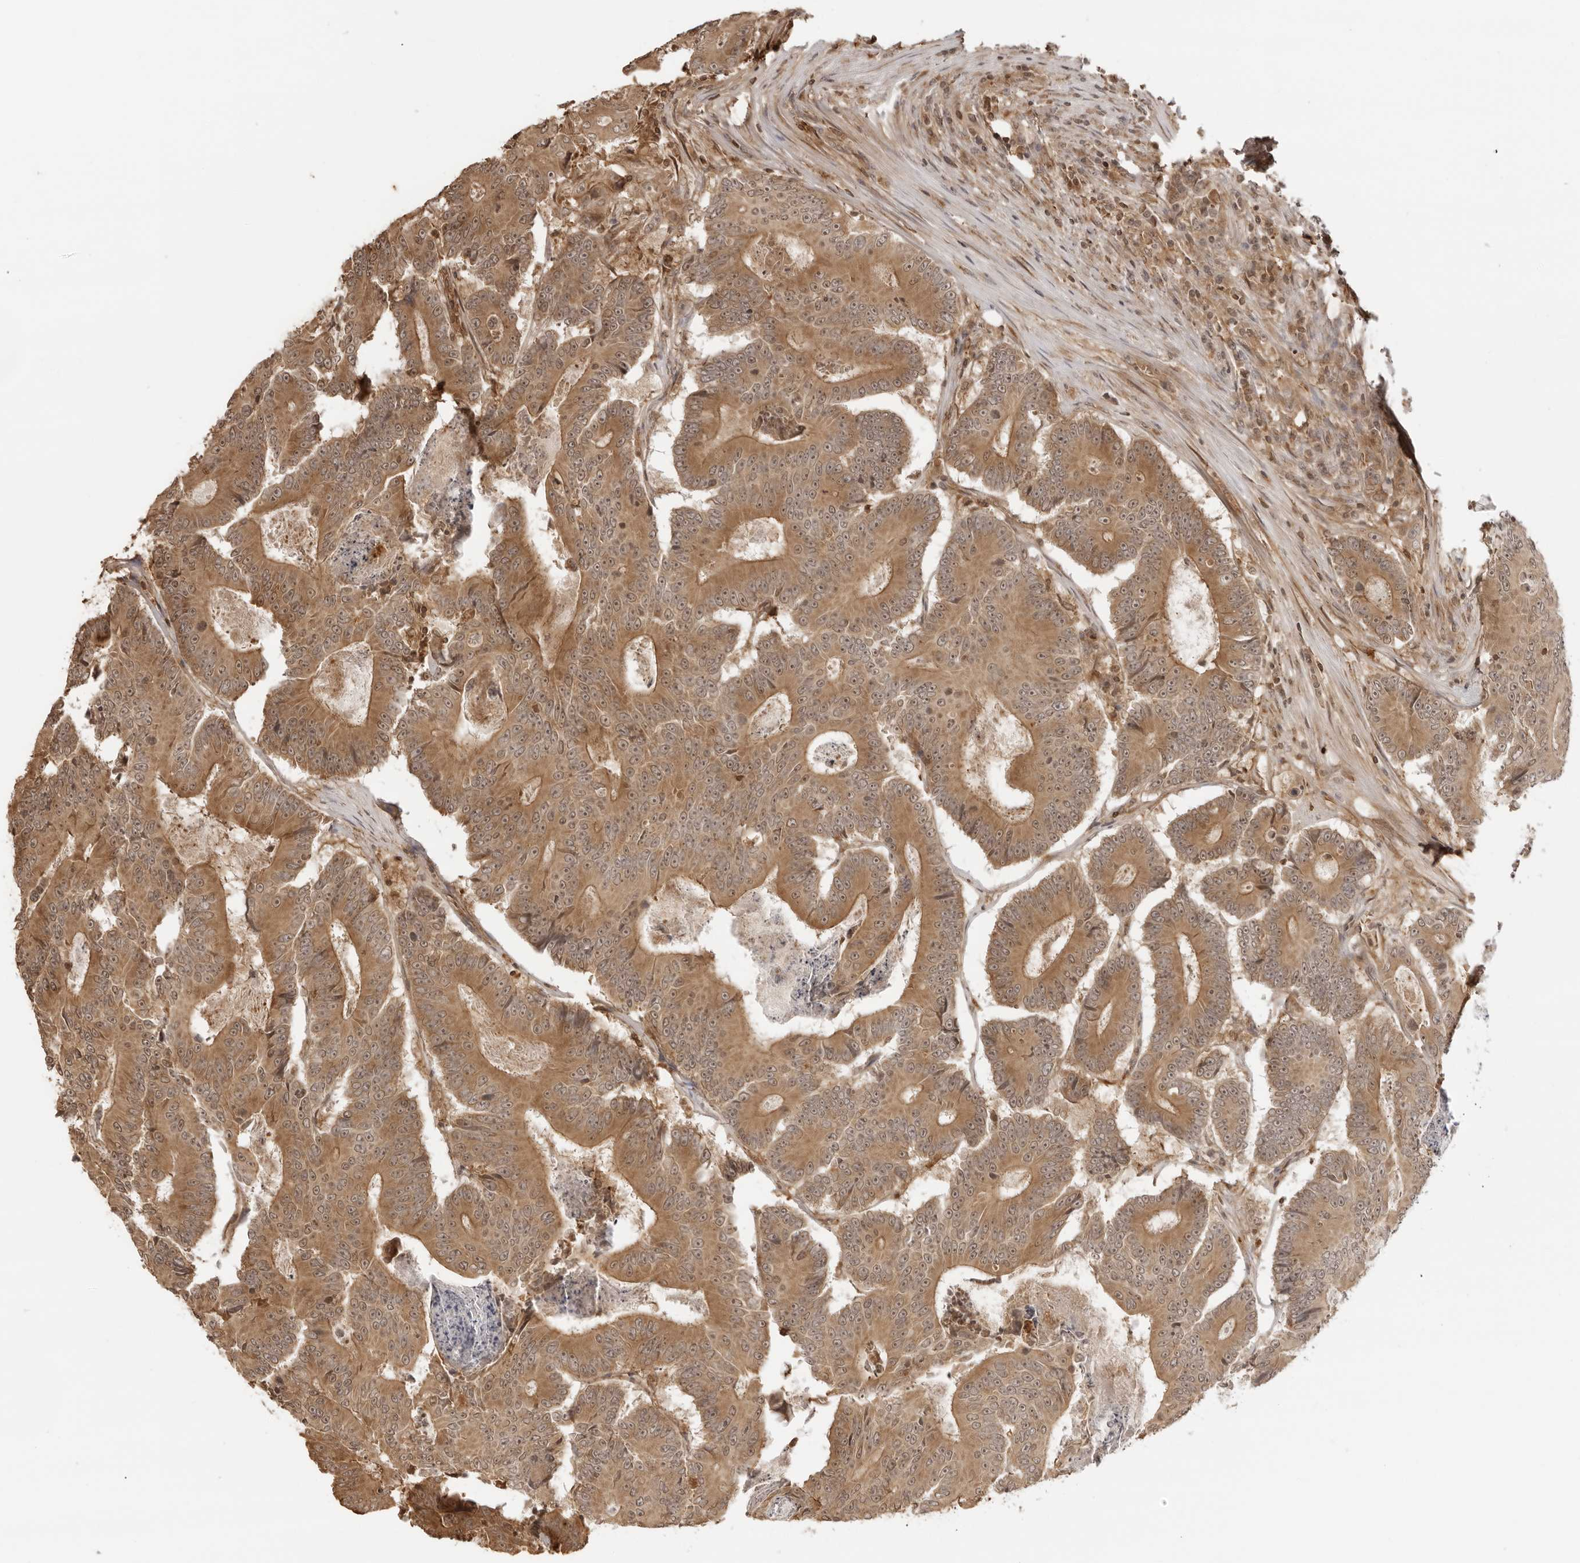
{"staining": {"intensity": "moderate", "quantity": ">75%", "location": "cytoplasmic/membranous,nuclear"}, "tissue": "colorectal cancer", "cell_type": "Tumor cells", "image_type": "cancer", "snomed": [{"axis": "morphology", "description": "Adenocarcinoma, NOS"}, {"axis": "topography", "description": "Colon"}], "caption": "Colorectal cancer stained with DAB (3,3'-diaminobenzidine) immunohistochemistry (IHC) demonstrates medium levels of moderate cytoplasmic/membranous and nuclear expression in approximately >75% of tumor cells. (DAB (3,3'-diaminobenzidine) IHC with brightfield microscopy, high magnification).", "gene": "IKBKE", "patient": {"sex": "male", "age": 83}}